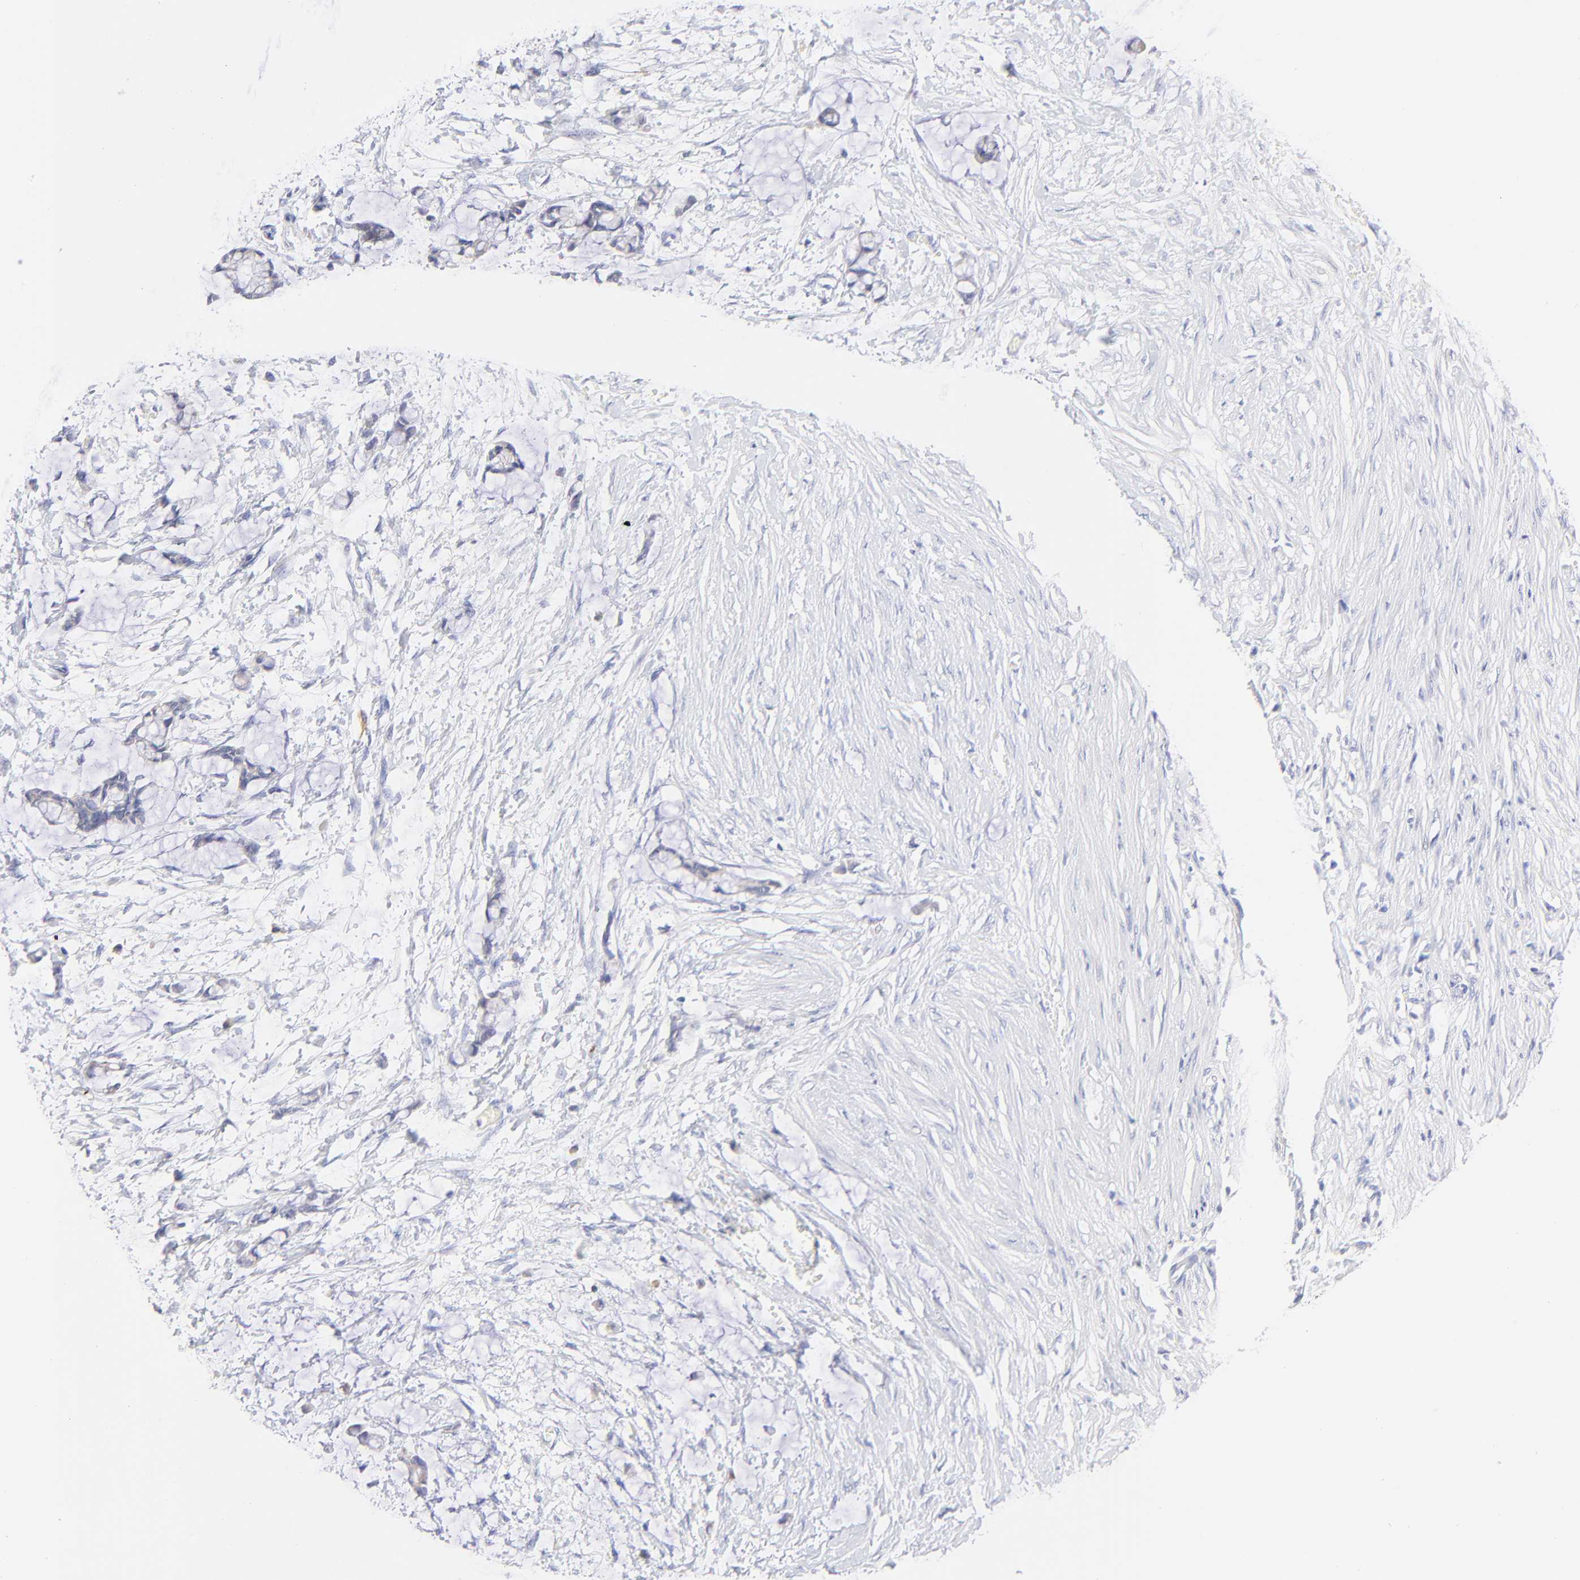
{"staining": {"intensity": "negative", "quantity": "none", "location": "none"}, "tissue": "colorectal cancer", "cell_type": "Tumor cells", "image_type": "cancer", "snomed": [{"axis": "morphology", "description": "Normal tissue, NOS"}, {"axis": "morphology", "description": "Adenocarcinoma, NOS"}, {"axis": "topography", "description": "Colon"}, {"axis": "topography", "description": "Peripheral nerve tissue"}], "caption": "This is an immunohistochemistry (IHC) histopathology image of adenocarcinoma (colorectal). There is no expression in tumor cells.", "gene": "EBP", "patient": {"sex": "male", "age": 14}}